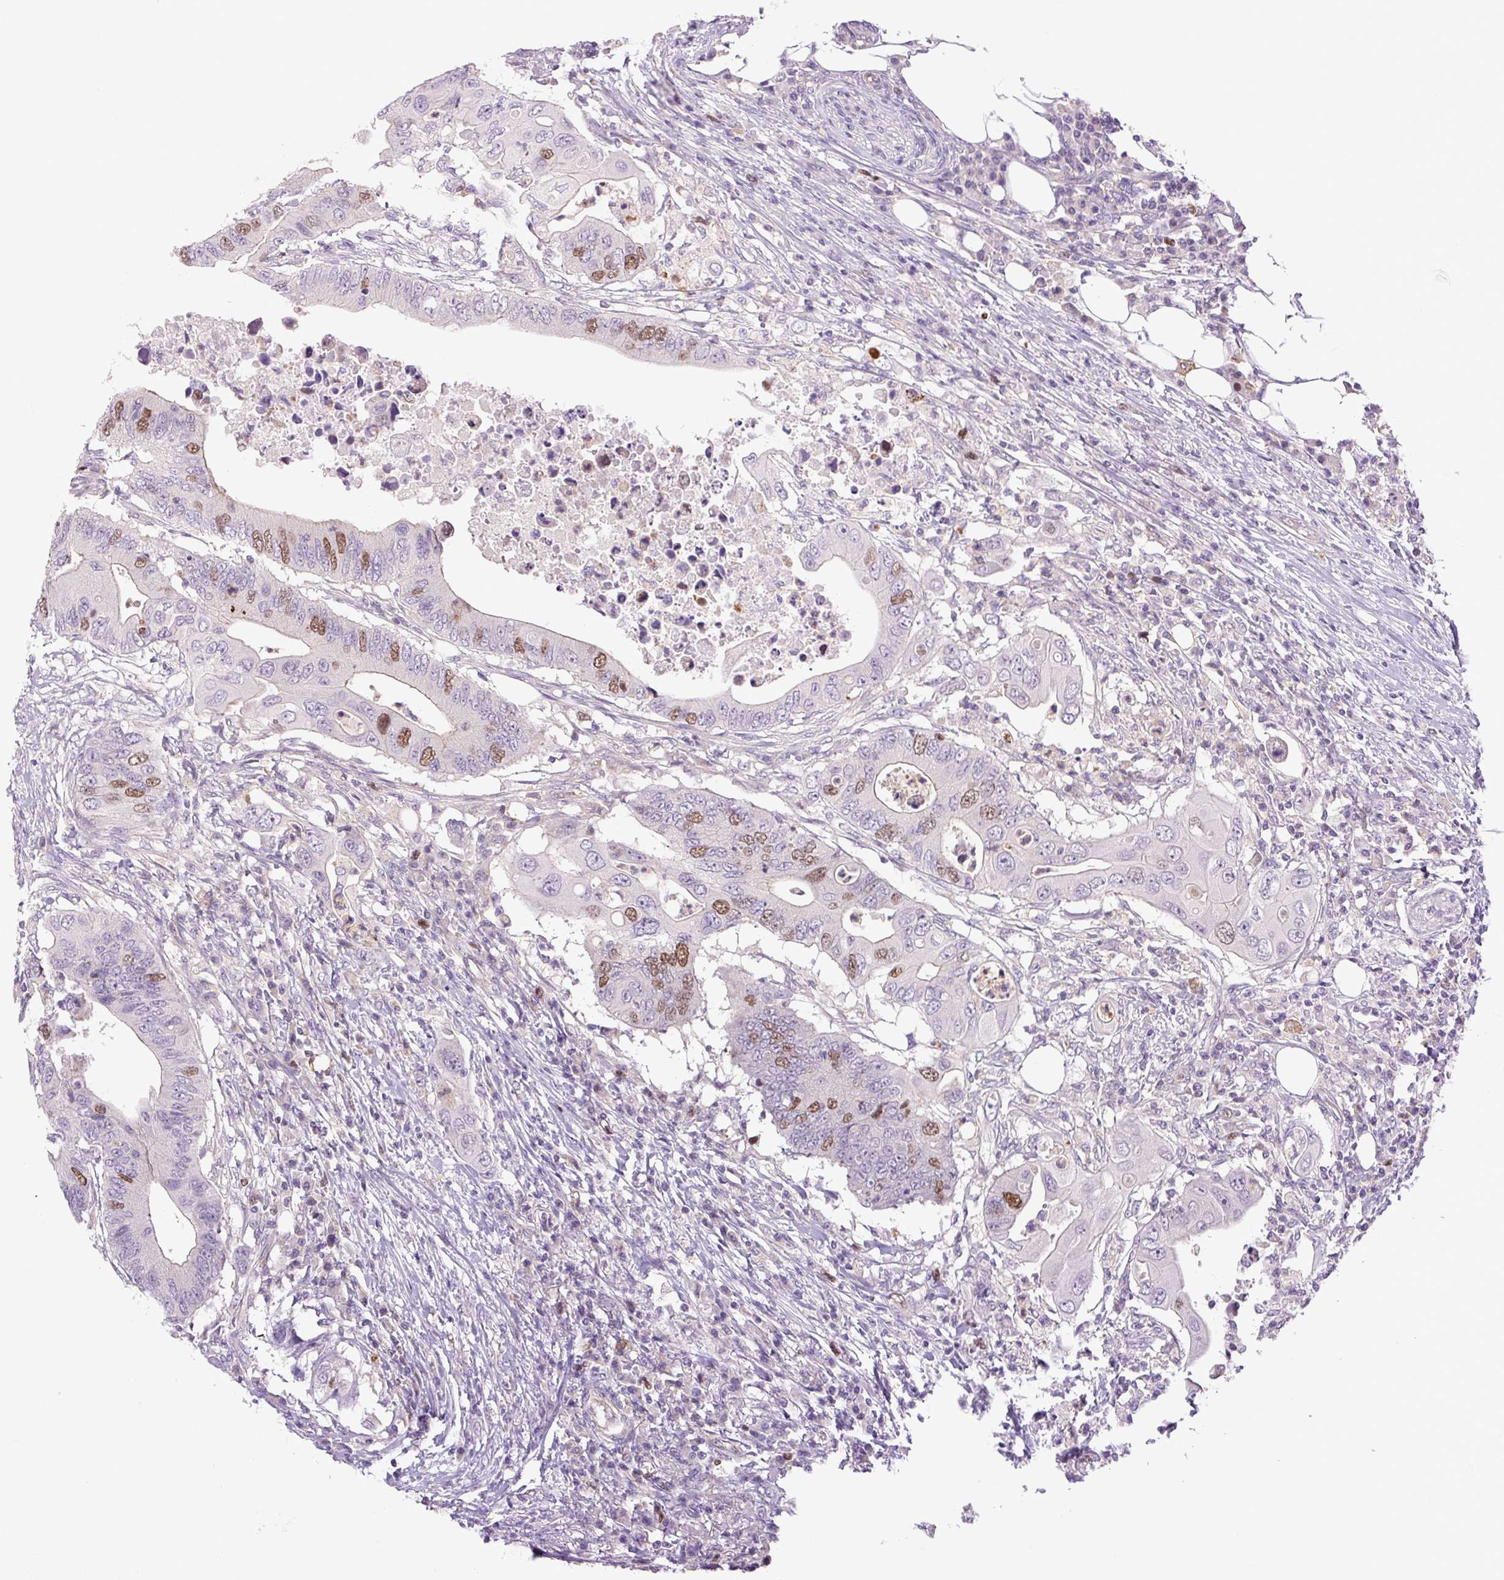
{"staining": {"intensity": "moderate", "quantity": "25%-75%", "location": "nuclear"}, "tissue": "colorectal cancer", "cell_type": "Tumor cells", "image_type": "cancer", "snomed": [{"axis": "morphology", "description": "Adenocarcinoma, NOS"}, {"axis": "topography", "description": "Colon"}], "caption": "This histopathology image reveals immunohistochemistry staining of human colorectal cancer, with medium moderate nuclear staining in approximately 25%-75% of tumor cells.", "gene": "KIFC1", "patient": {"sex": "male", "age": 71}}